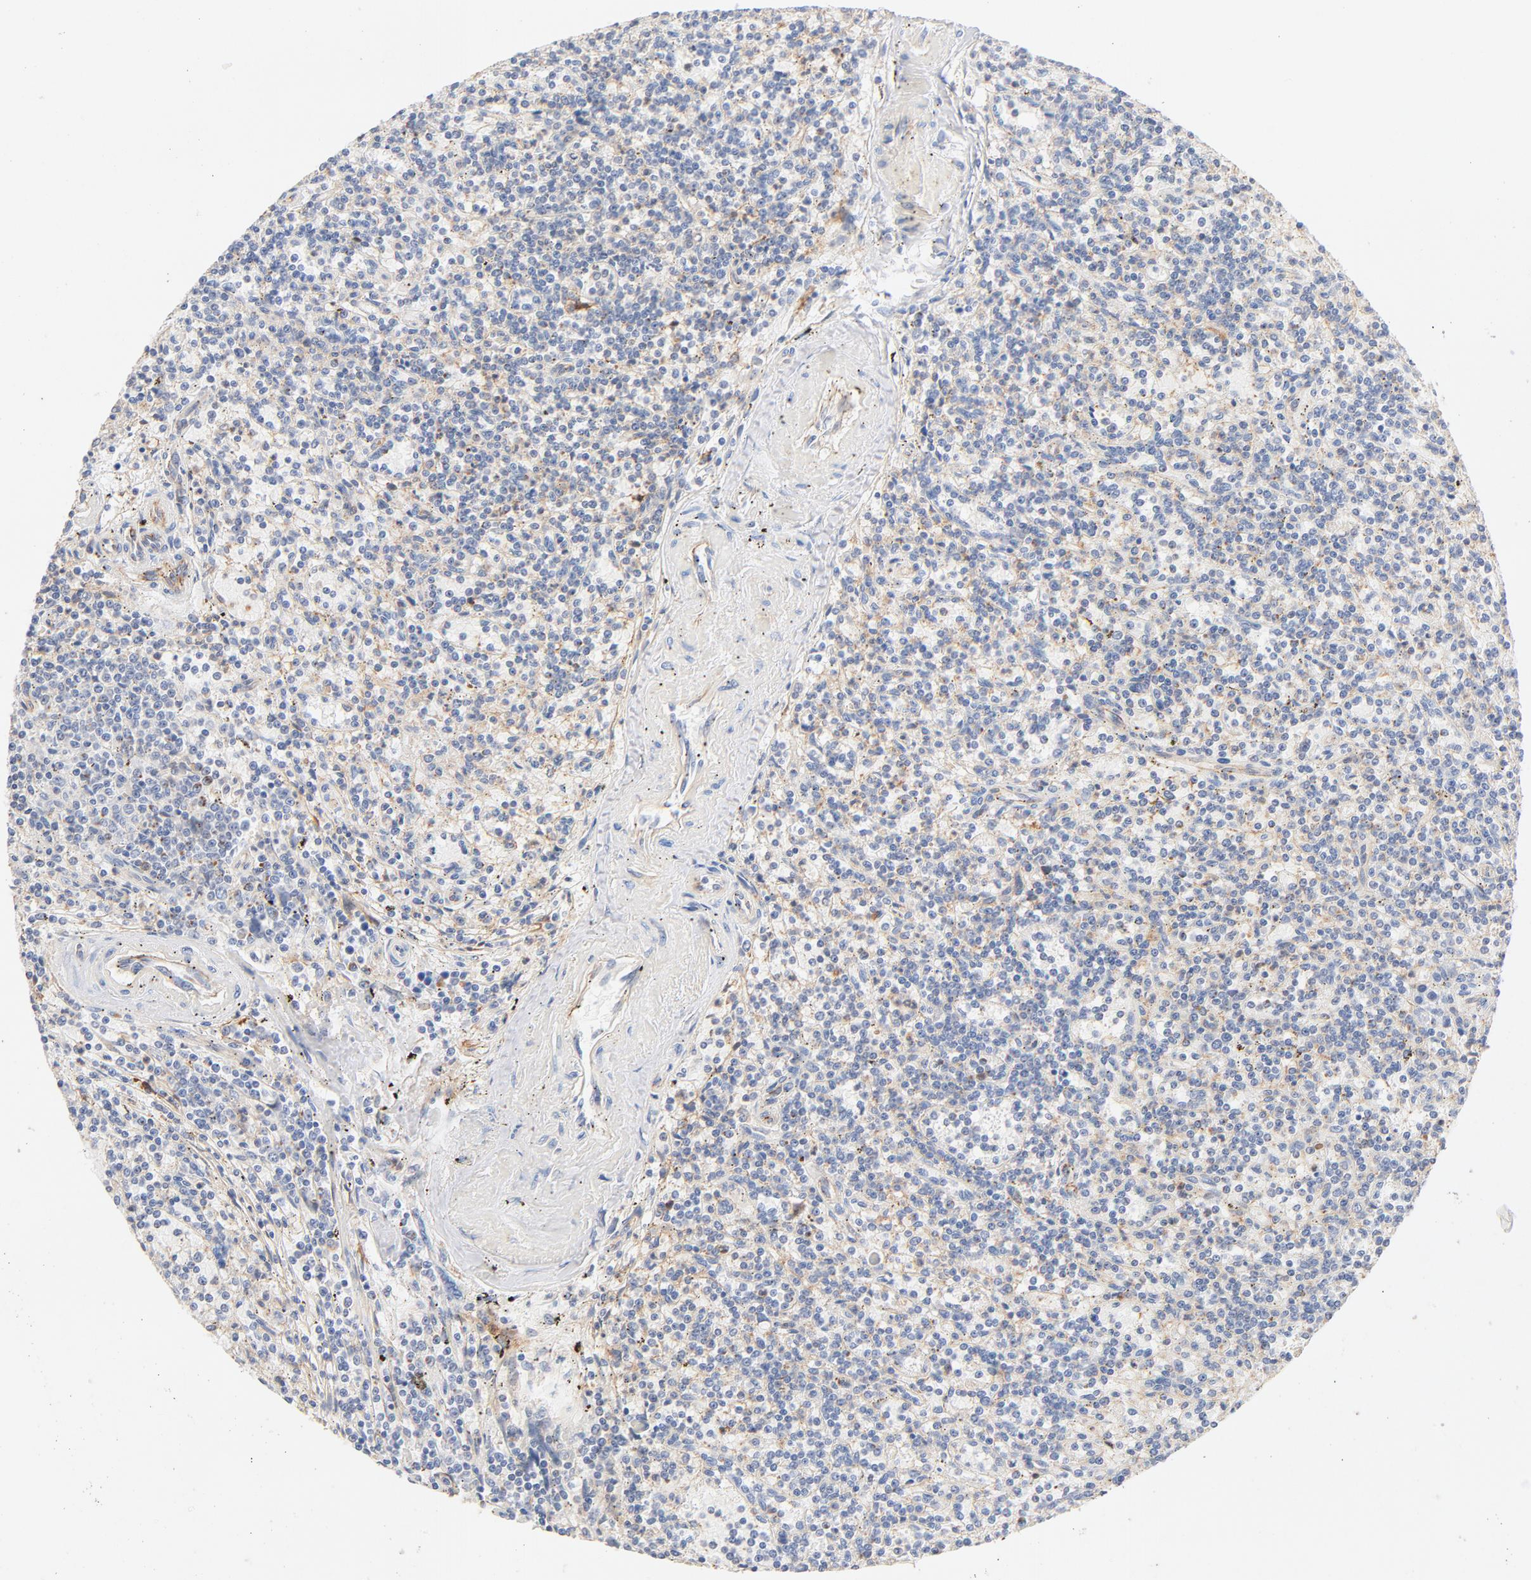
{"staining": {"intensity": "negative", "quantity": "none", "location": "none"}, "tissue": "lymphoma", "cell_type": "Tumor cells", "image_type": "cancer", "snomed": [{"axis": "morphology", "description": "Malignant lymphoma, non-Hodgkin's type, Low grade"}, {"axis": "topography", "description": "Spleen"}], "caption": "The photomicrograph demonstrates no staining of tumor cells in malignant lymphoma, non-Hodgkin's type (low-grade).", "gene": "STRN3", "patient": {"sex": "male", "age": 73}}